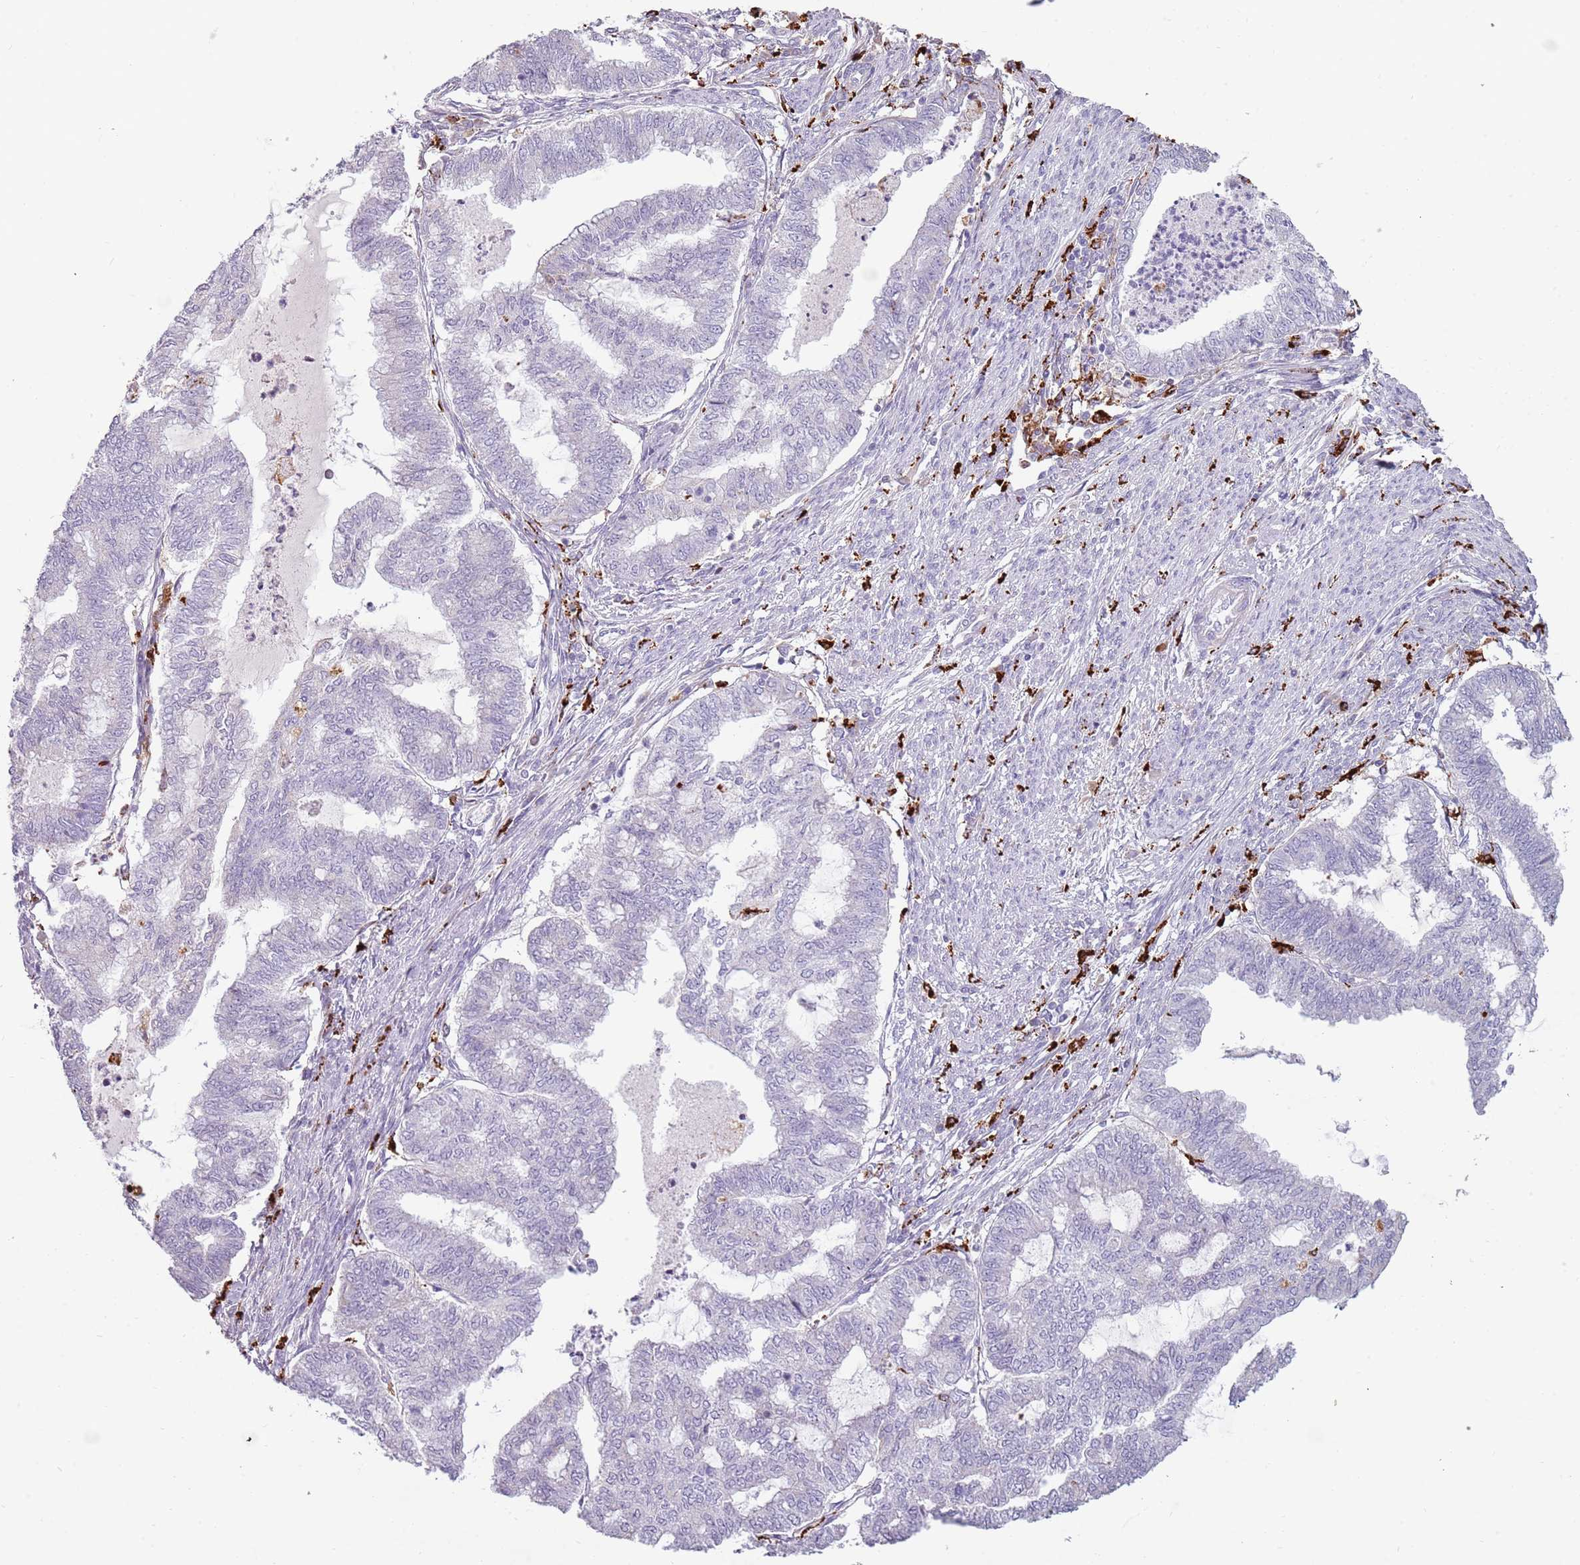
{"staining": {"intensity": "negative", "quantity": "none", "location": "none"}, "tissue": "endometrial cancer", "cell_type": "Tumor cells", "image_type": "cancer", "snomed": [{"axis": "morphology", "description": "Adenocarcinoma, NOS"}, {"axis": "topography", "description": "Endometrium"}], "caption": "An immunohistochemistry histopathology image of endometrial adenocarcinoma is shown. There is no staining in tumor cells of endometrial adenocarcinoma.", "gene": "NWD2", "patient": {"sex": "female", "age": 79}}